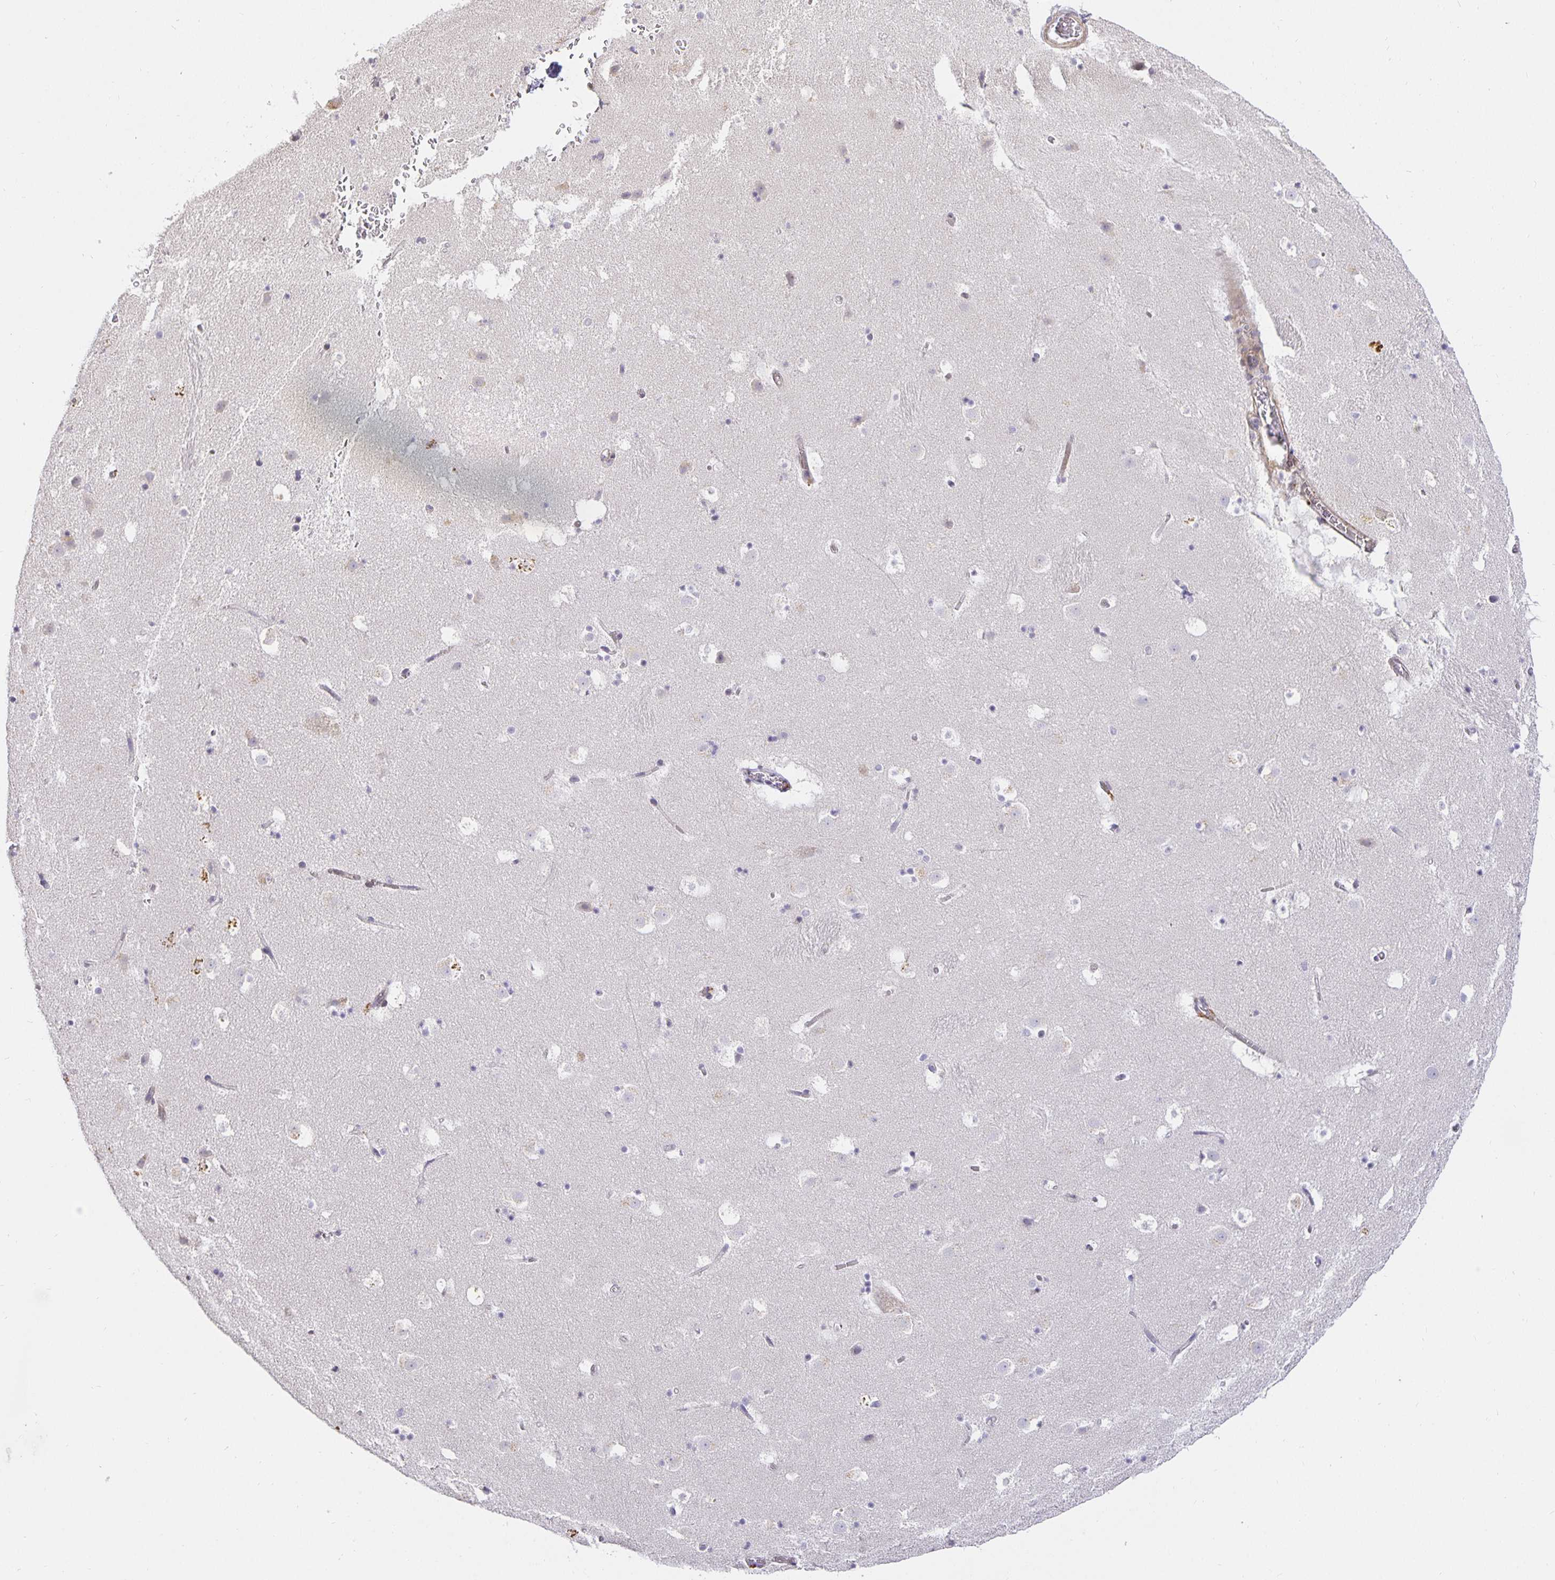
{"staining": {"intensity": "negative", "quantity": "none", "location": "none"}, "tissue": "caudate", "cell_type": "Glial cells", "image_type": "normal", "snomed": [{"axis": "morphology", "description": "Normal tissue, NOS"}, {"axis": "topography", "description": "Lateral ventricle wall"}], "caption": "Caudate stained for a protein using immunohistochemistry (IHC) displays no staining glial cells.", "gene": "TJP3", "patient": {"sex": "male", "age": 37}}